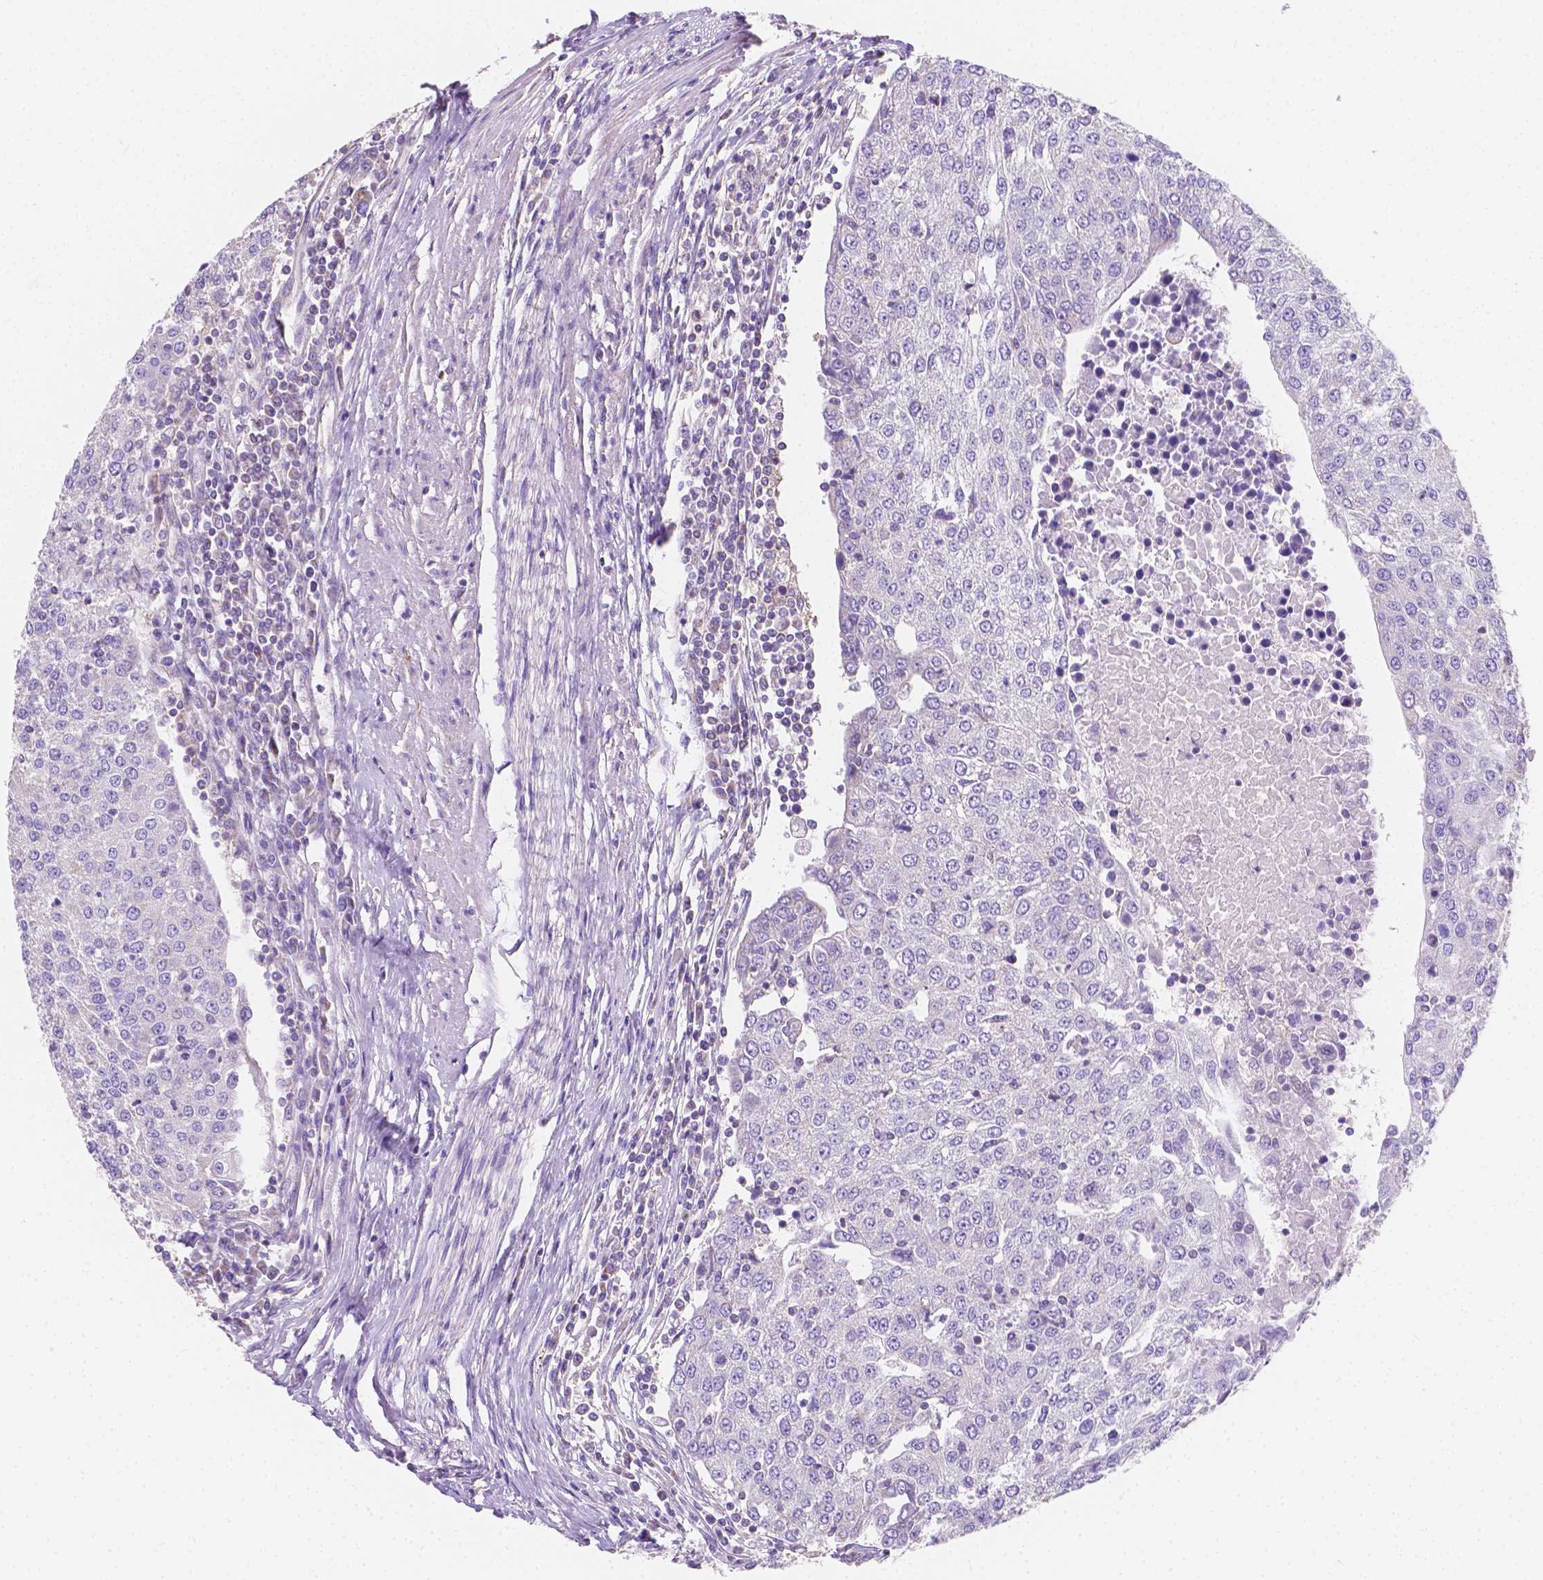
{"staining": {"intensity": "negative", "quantity": "none", "location": "none"}, "tissue": "urothelial cancer", "cell_type": "Tumor cells", "image_type": "cancer", "snomed": [{"axis": "morphology", "description": "Urothelial carcinoma, High grade"}, {"axis": "topography", "description": "Urinary bladder"}], "caption": "Immunohistochemistry image of neoplastic tissue: human urothelial carcinoma (high-grade) stained with DAB demonstrates no significant protein positivity in tumor cells. The staining was performed using DAB (3,3'-diaminobenzidine) to visualize the protein expression in brown, while the nuclei were stained in blue with hematoxylin (Magnification: 20x).", "gene": "SGTB", "patient": {"sex": "female", "age": 85}}